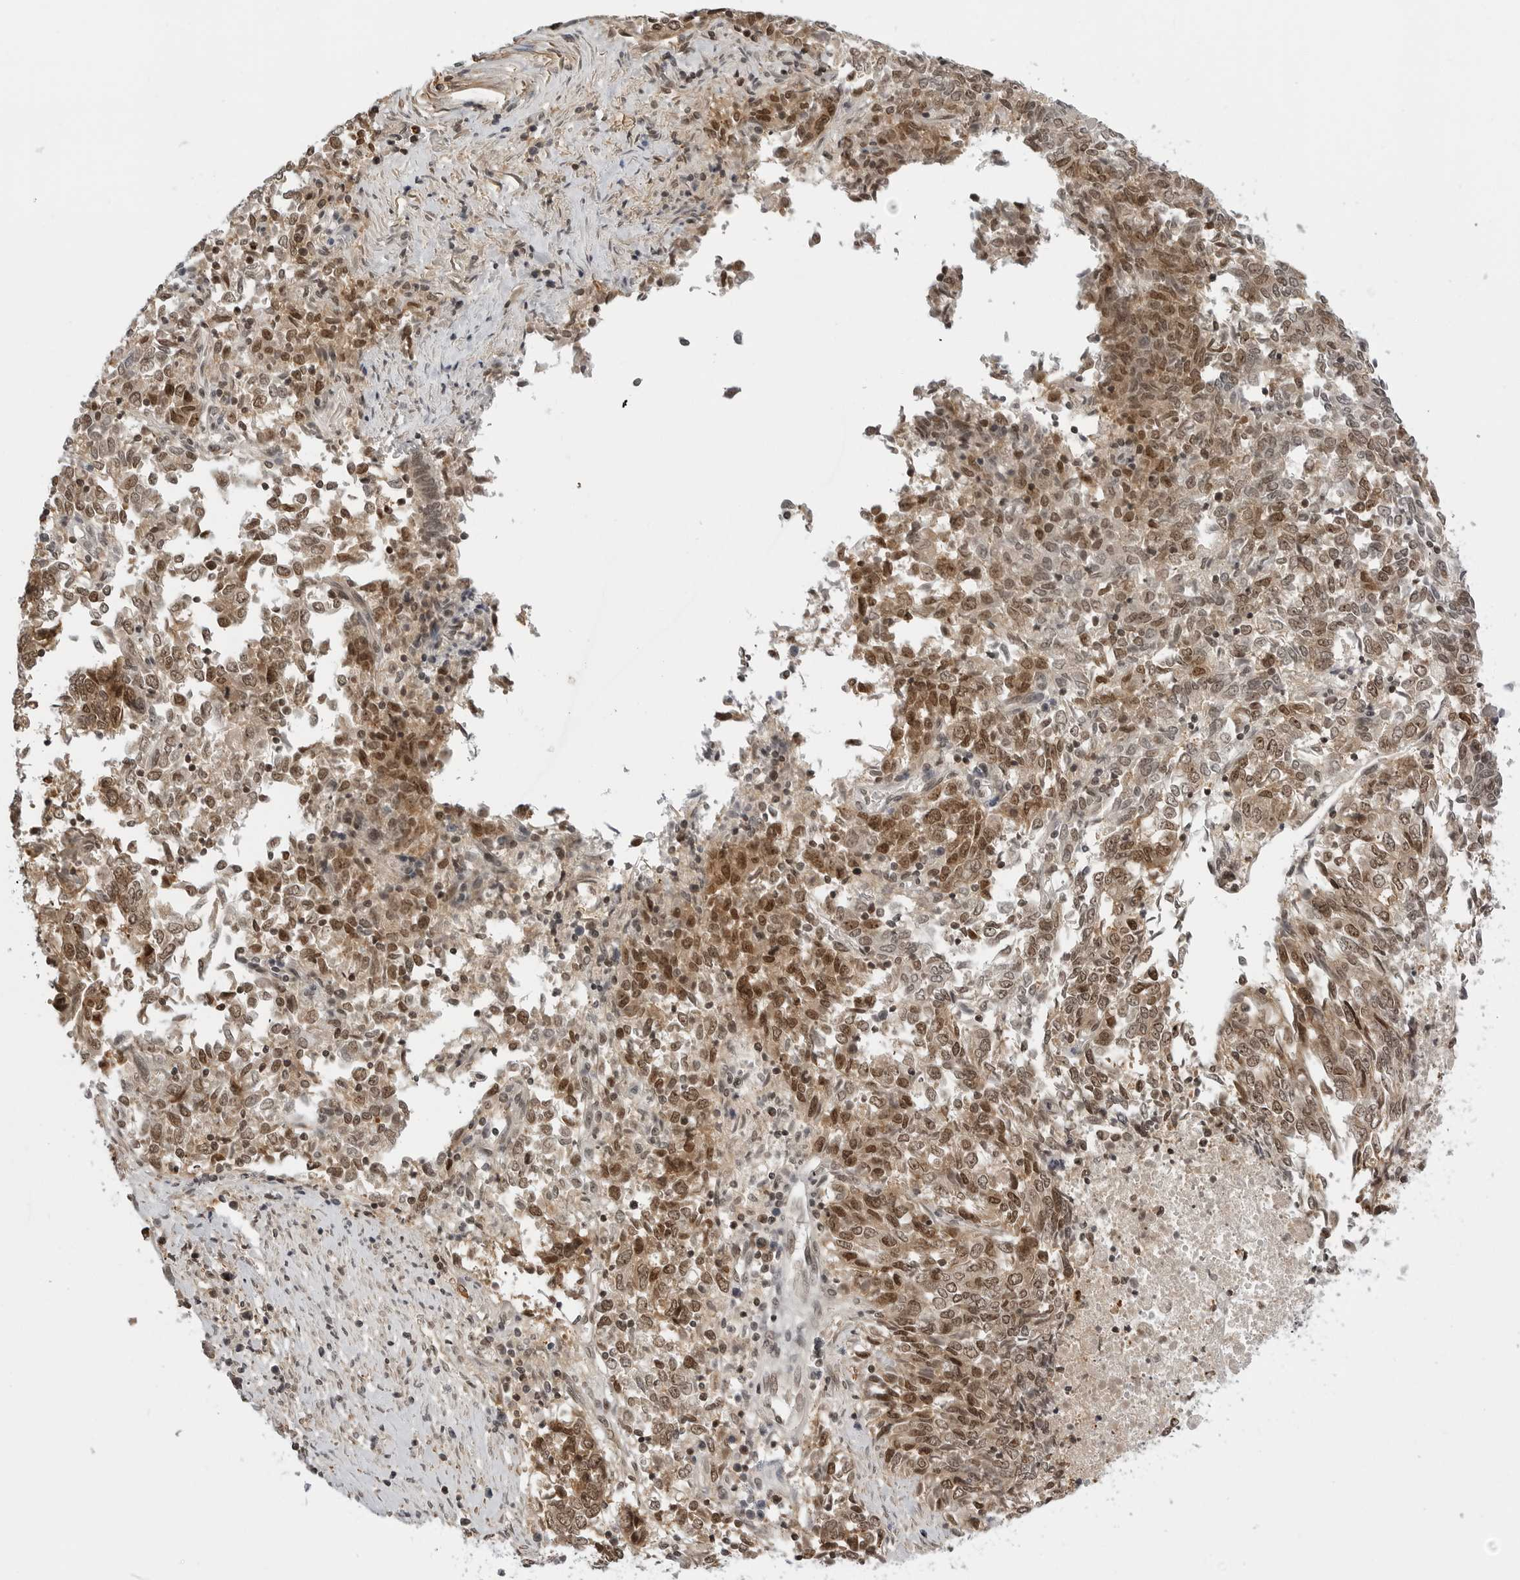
{"staining": {"intensity": "moderate", "quantity": ">75%", "location": "cytoplasmic/membranous,nuclear"}, "tissue": "endometrial cancer", "cell_type": "Tumor cells", "image_type": "cancer", "snomed": [{"axis": "morphology", "description": "Adenocarcinoma, NOS"}, {"axis": "topography", "description": "Endometrium"}], "caption": "Moderate cytoplasmic/membranous and nuclear protein staining is present in about >75% of tumor cells in endometrial adenocarcinoma.", "gene": "C8orf33", "patient": {"sex": "female", "age": 80}}